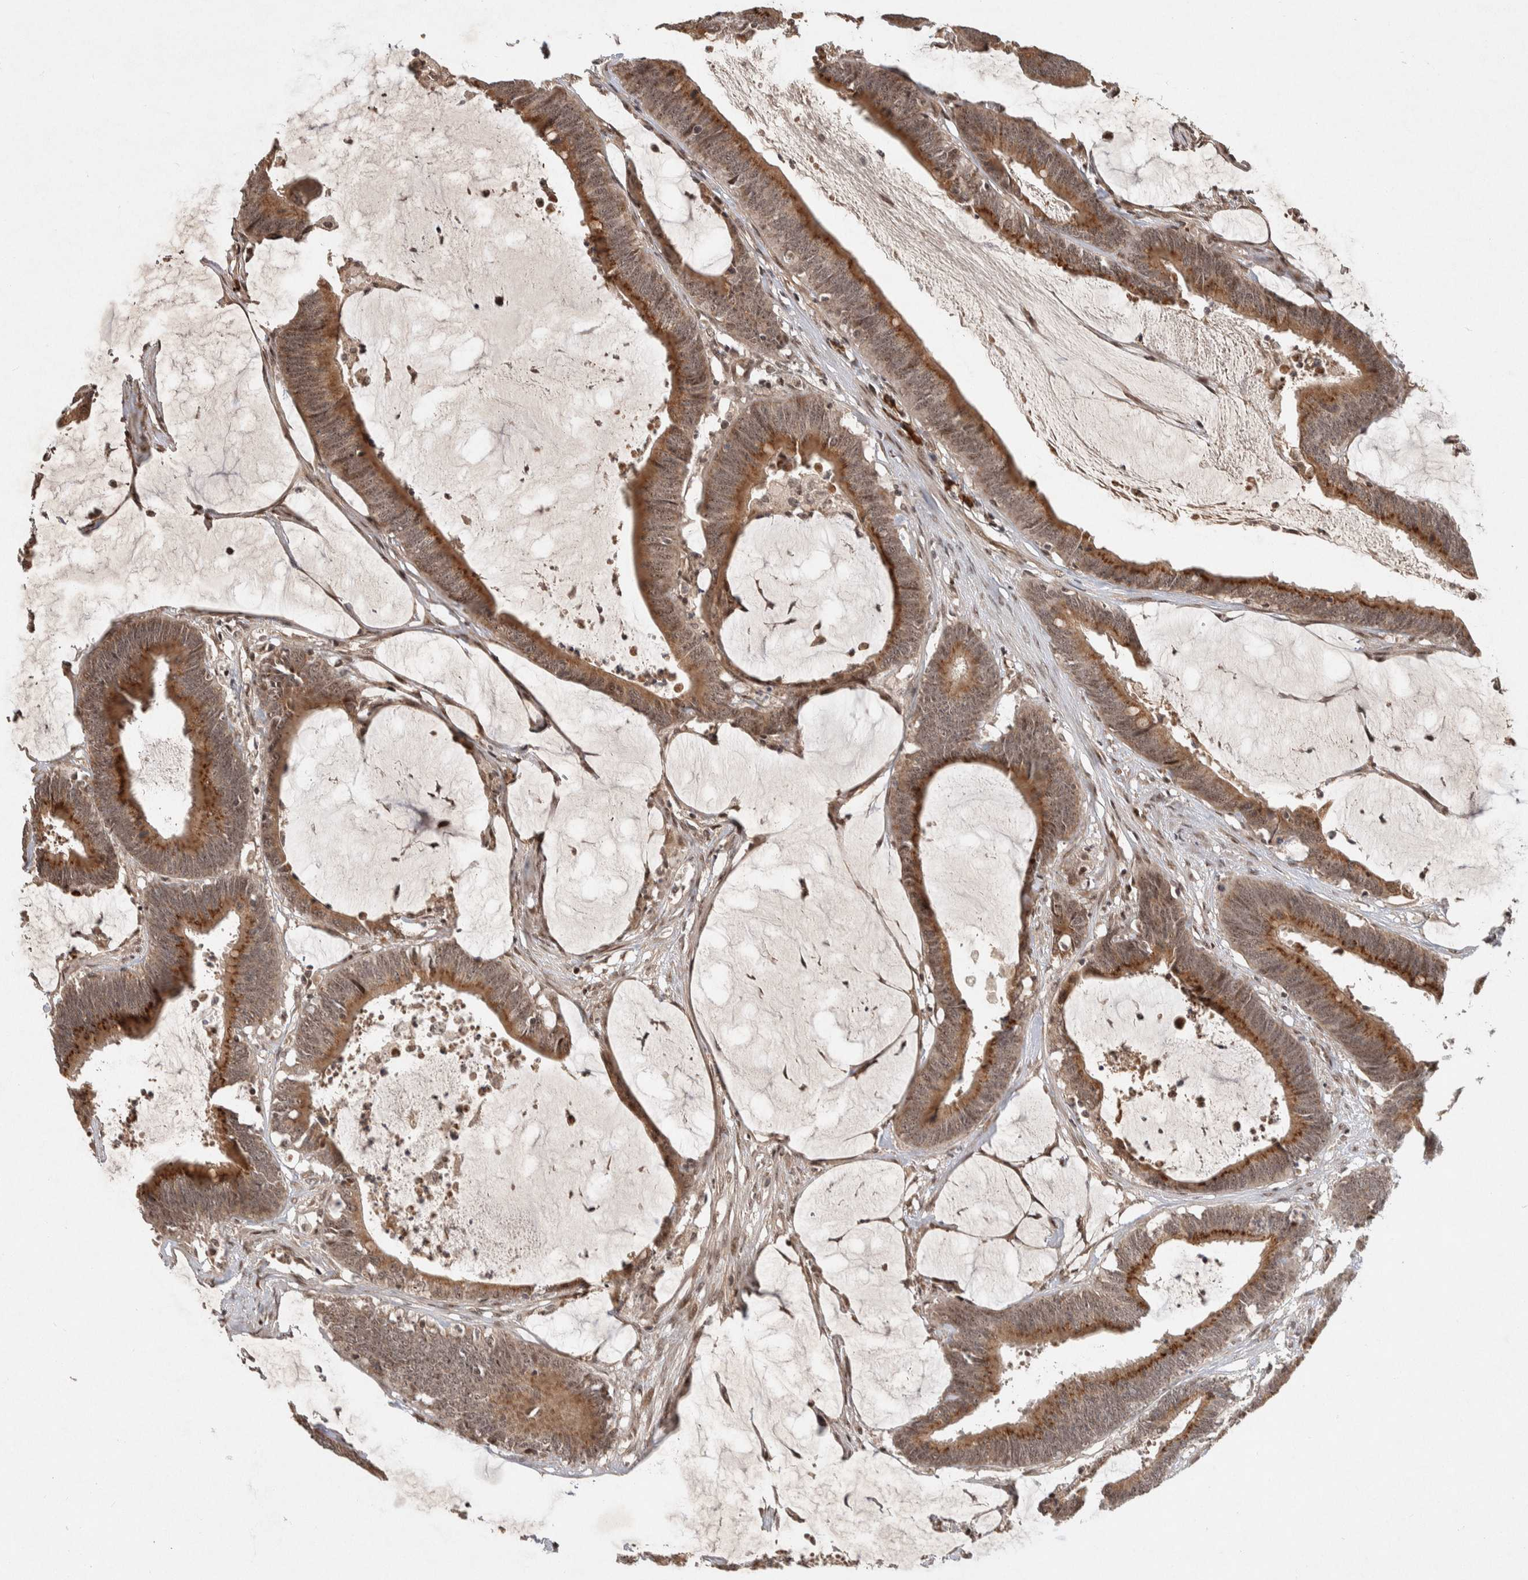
{"staining": {"intensity": "moderate", "quantity": ">75%", "location": "cytoplasmic/membranous,nuclear"}, "tissue": "colorectal cancer", "cell_type": "Tumor cells", "image_type": "cancer", "snomed": [{"axis": "morphology", "description": "Adenocarcinoma, NOS"}, {"axis": "topography", "description": "Rectum"}], "caption": "Colorectal cancer stained with DAB (3,3'-diaminobenzidine) immunohistochemistry (IHC) displays medium levels of moderate cytoplasmic/membranous and nuclear expression in approximately >75% of tumor cells.", "gene": "TOR1B", "patient": {"sex": "female", "age": 66}}